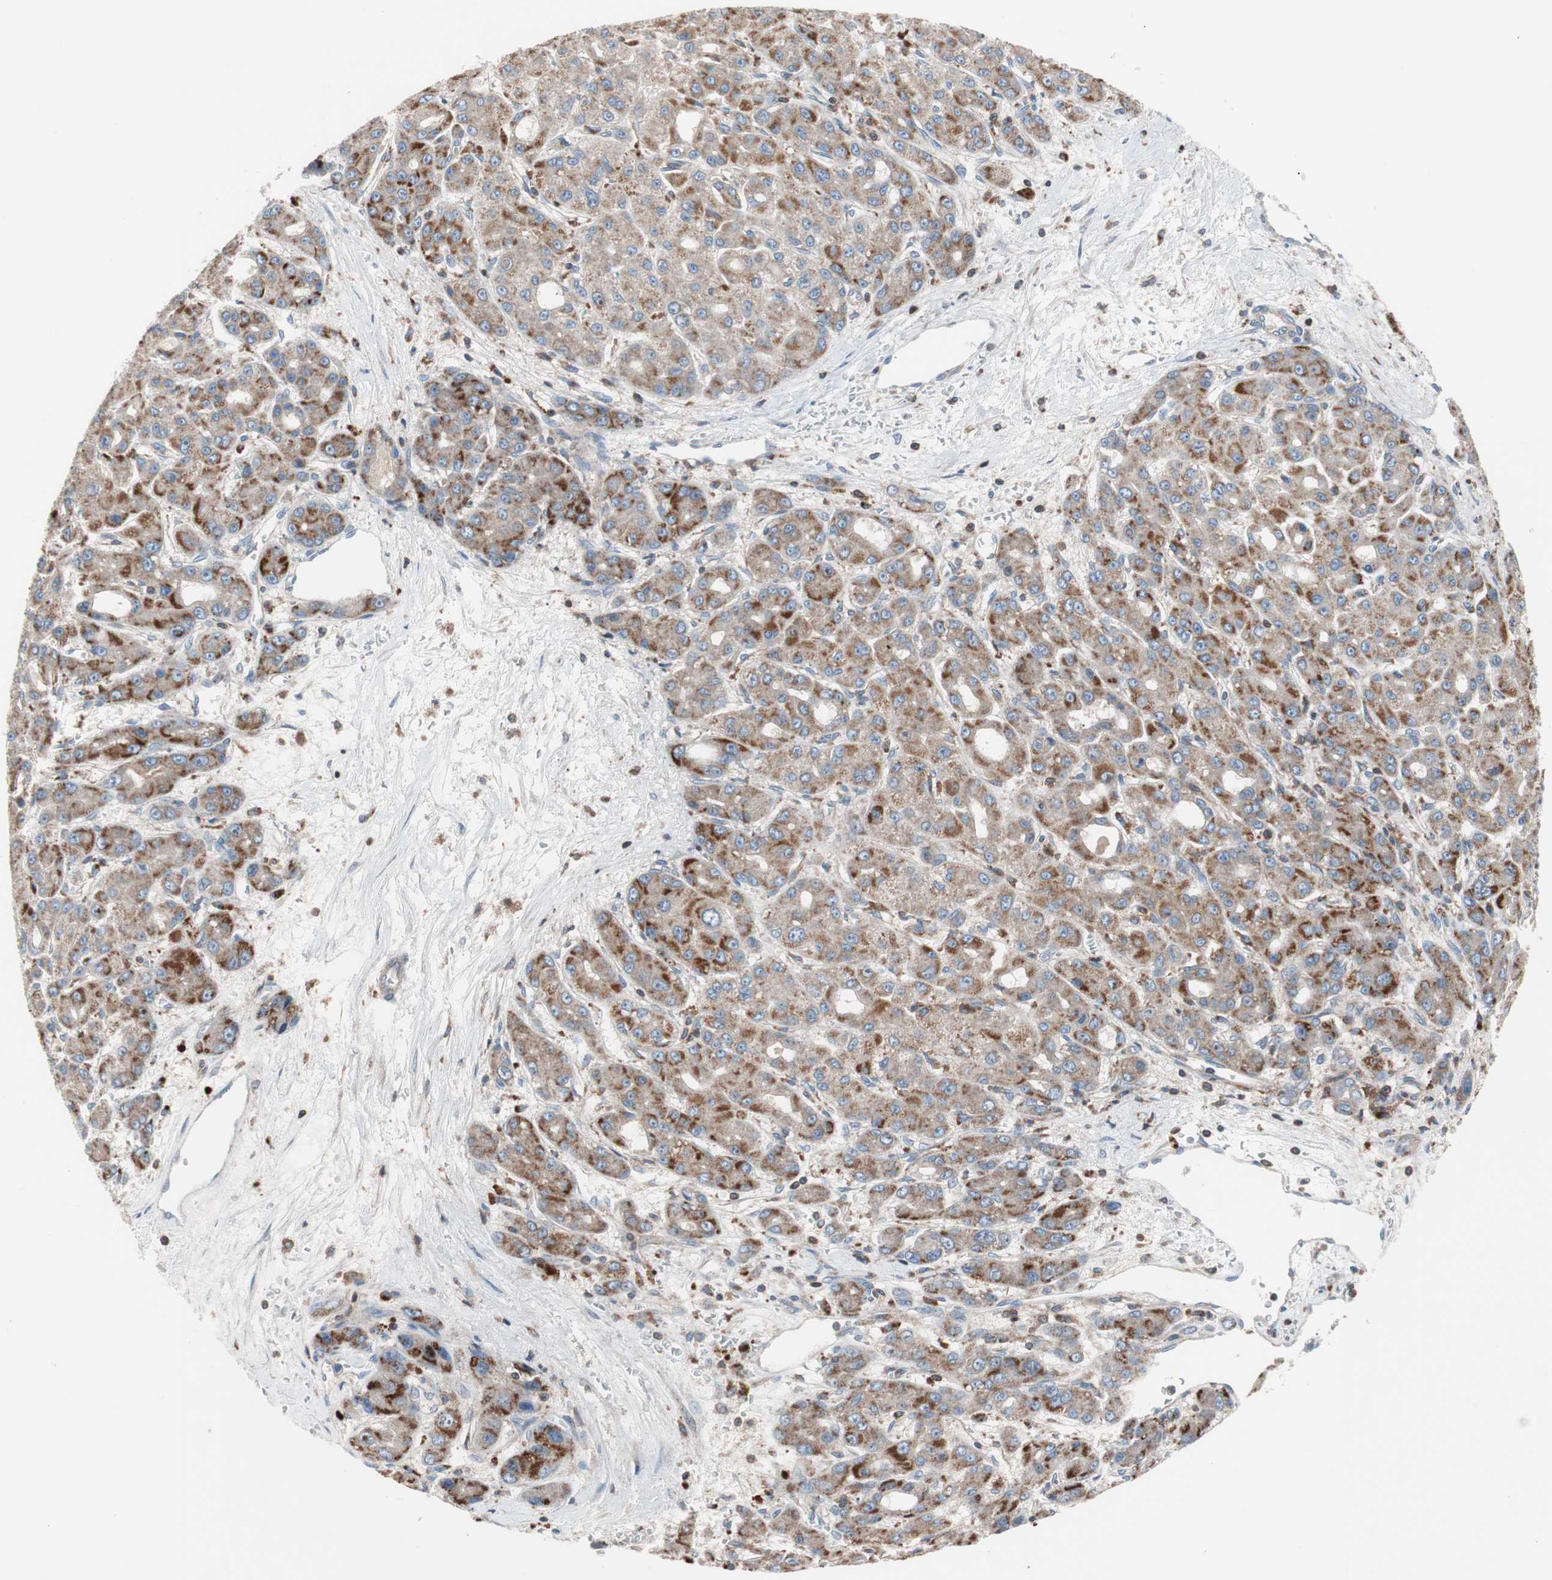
{"staining": {"intensity": "moderate", "quantity": ">75%", "location": "cytoplasmic/membranous"}, "tissue": "liver cancer", "cell_type": "Tumor cells", "image_type": "cancer", "snomed": [{"axis": "morphology", "description": "Carcinoma, Hepatocellular, NOS"}, {"axis": "topography", "description": "Liver"}], "caption": "Moderate cytoplasmic/membranous expression is present in about >75% of tumor cells in hepatocellular carcinoma (liver).", "gene": "PIK3R1", "patient": {"sex": "male", "age": 55}}